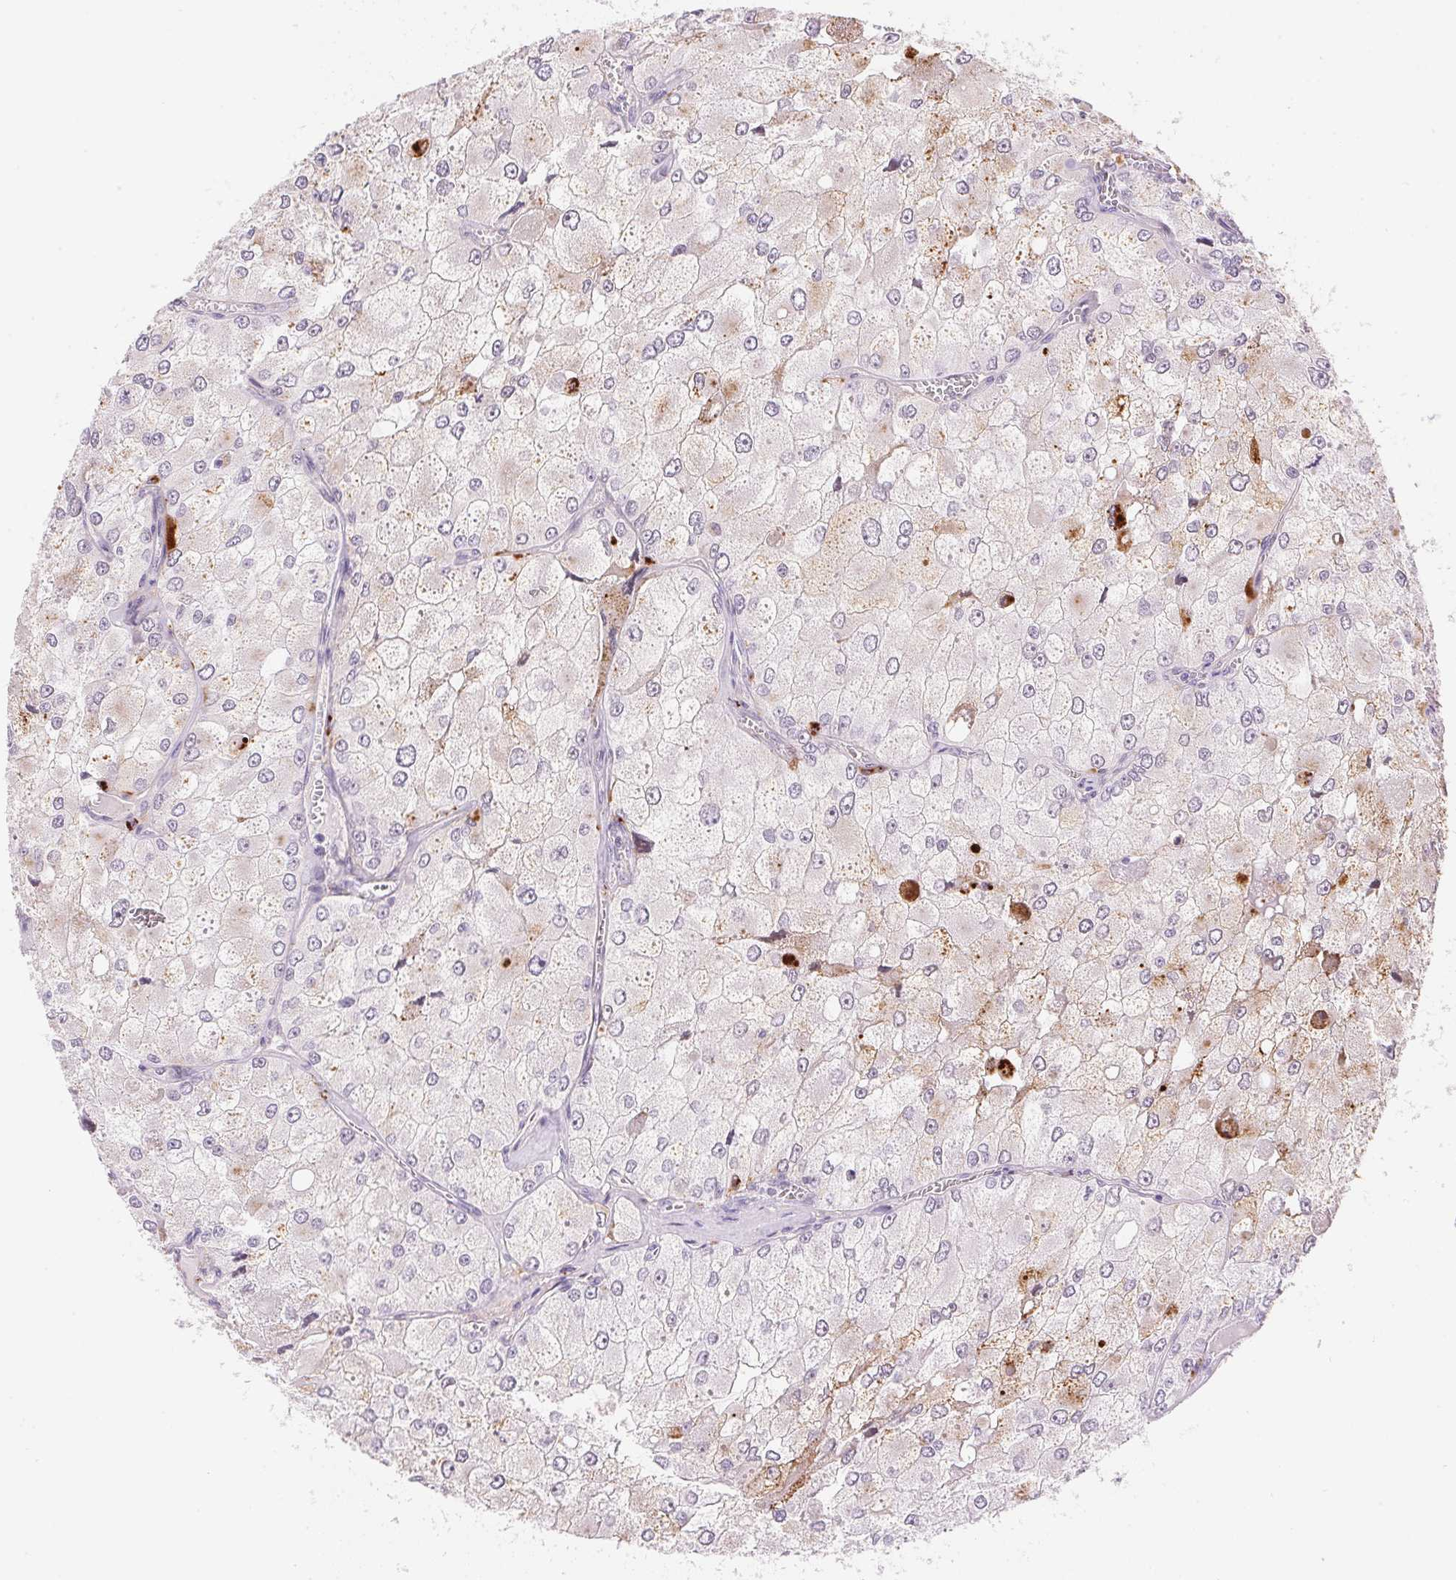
{"staining": {"intensity": "weak", "quantity": "<25%", "location": "cytoplasmic/membranous"}, "tissue": "renal cancer", "cell_type": "Tumor cells", "image_type": "cancer", "snomed": [{"axis": "morphology", "description": "Adenocarcinoma, NOS"}, {"axis": "topography", "description": "Kidney"}], "caption": "This is an immunohistochemistry (IHC) histopathology image of renal cancer. There is no positivity in tumor cells.", "gene": "TEKT1", "patient": {"sex": "female", "age": 70}}